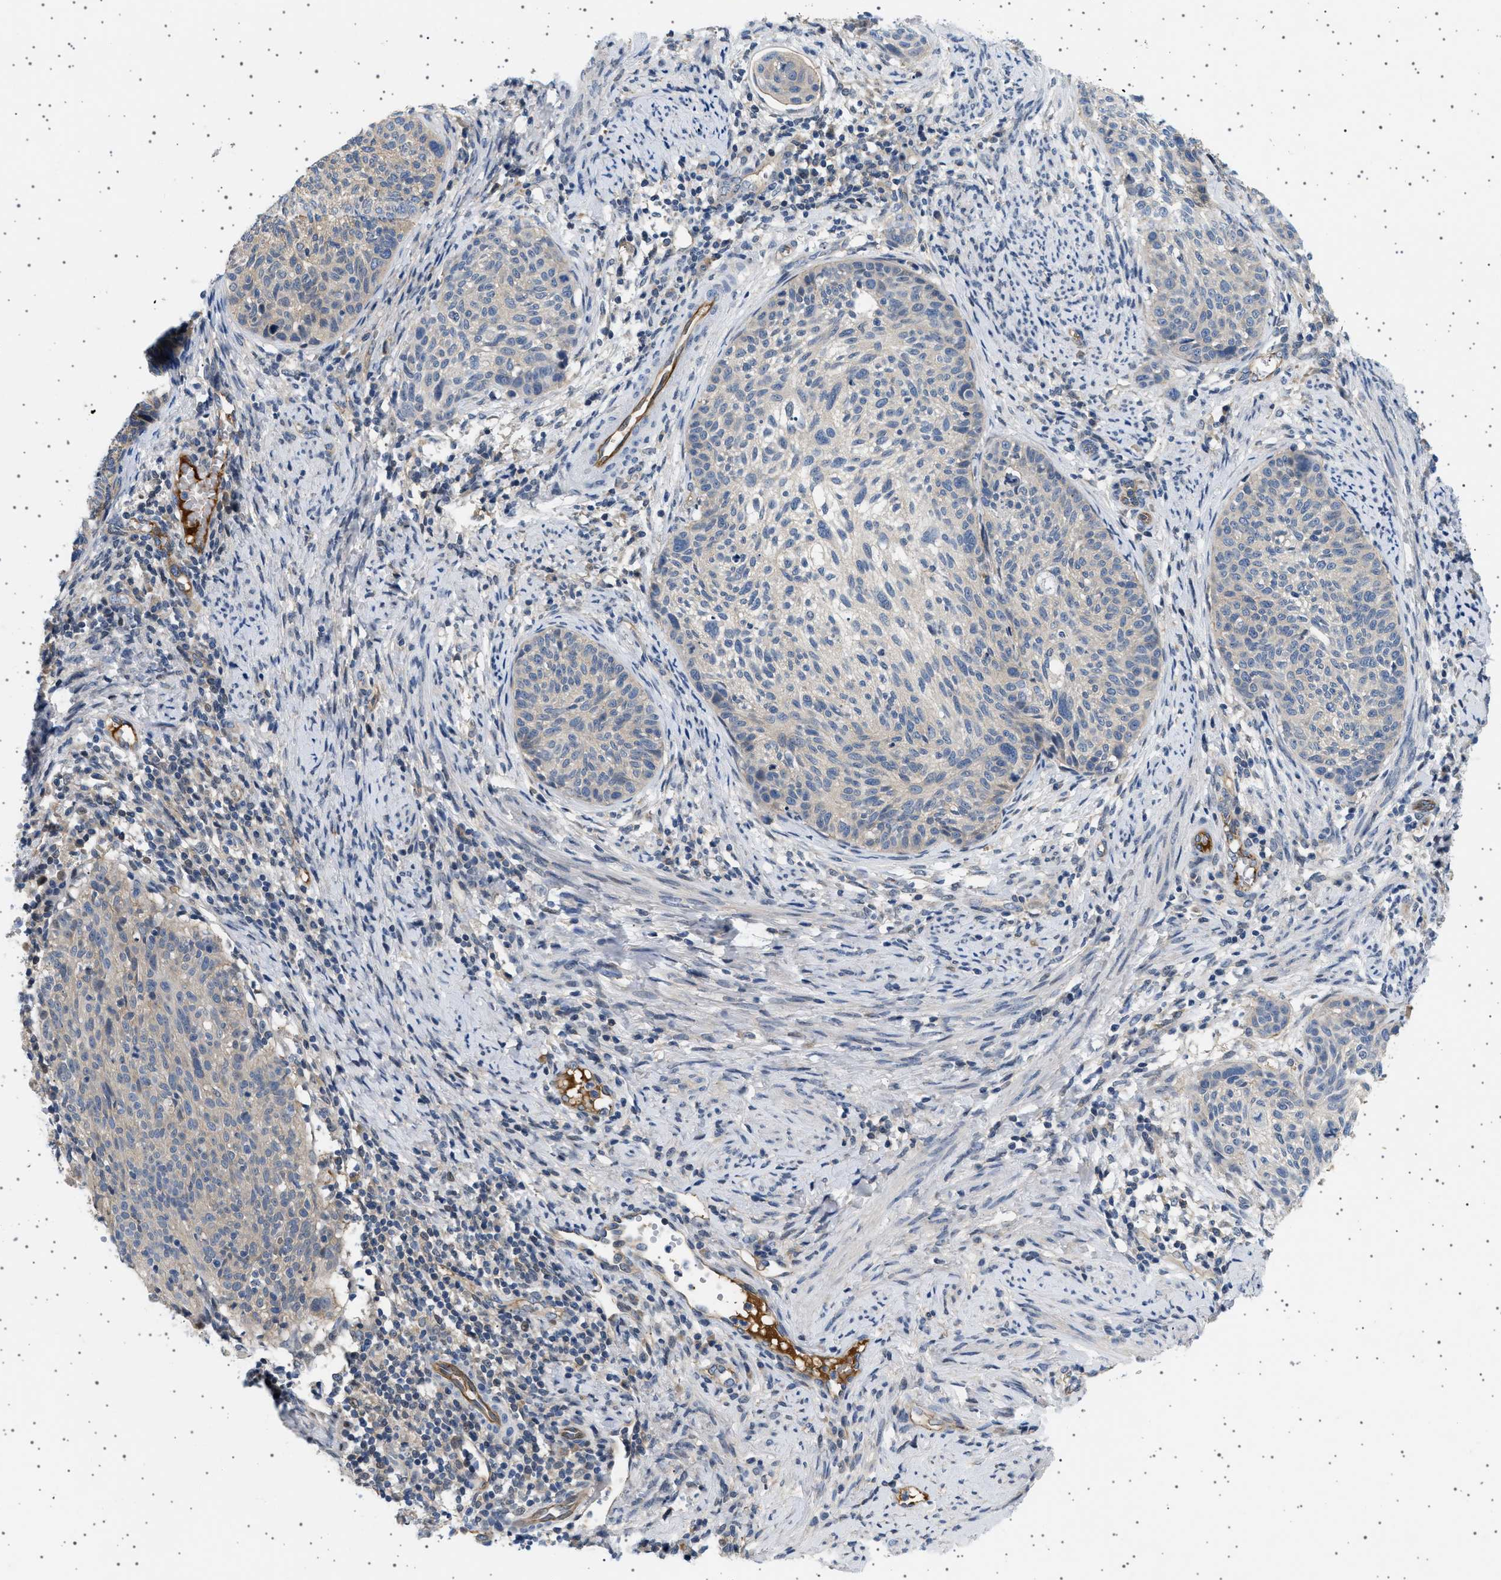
{"staining": {"intensity": "weak", "quantity": "25%-75%", "location": "cytoplasmic/membranous"}, "tissue": "cervical cancer", "cell_type": "Tumor cells", "image_type": "cancer", "snomed": [{"axis": "morphology", "description": "Squamous cell carcinoma, NOS"}, {"axis": "topography", "description": "Cervix"}], "caption": "Cervical squamous cell carcinoma stained with a brown dye reveals weak cytoplasmic/membranous positive expression in about 25%-75% of tumor cells.", "gene": "PLPP6", "patient": {"sex": "female", "age": 70}}